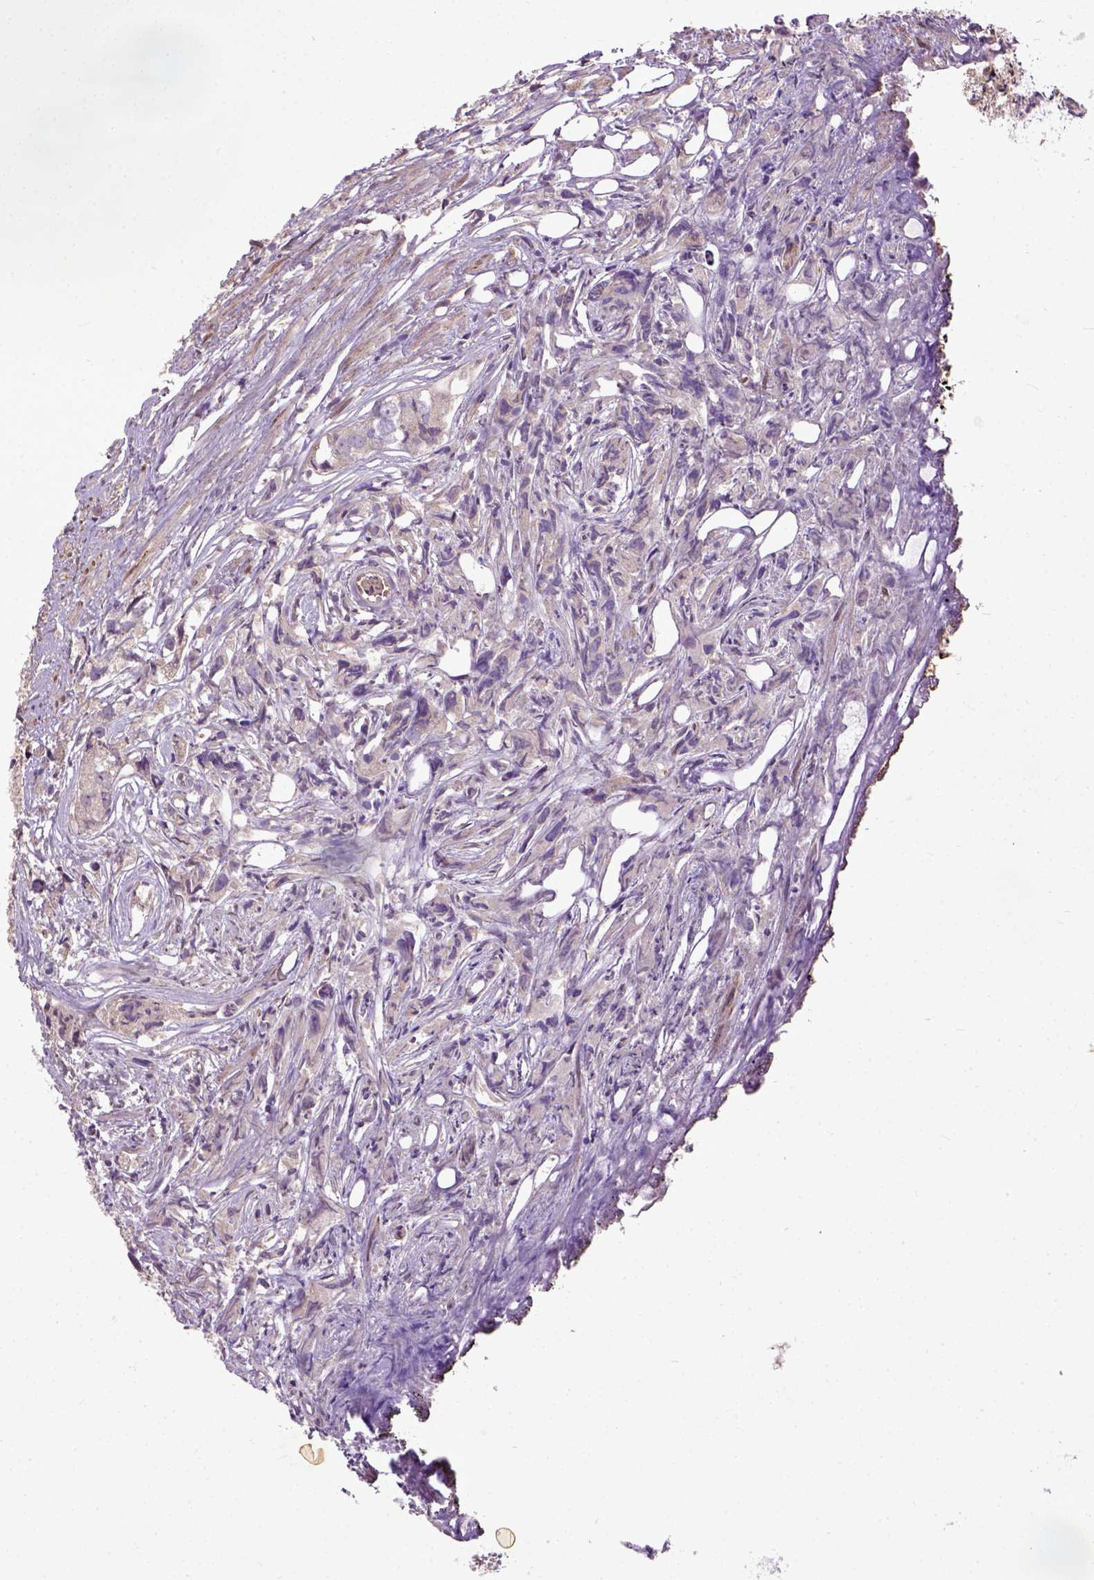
{"staining": {"intensity": "negative", "quantity": "none", "location": "none"}, "tissue": "prostate cancer", "cell_type": "Tumor cells", "image_type": "cancer", "snomed": [{"axis": "morphology", "description": "Adenocarcinoma, High grade"}, {"axis": "topography", "description": "Prostate"}], "caption": "An image of prostate cancer stained for a protein demonstrates no brown staining in tumor cells.", "gene": "UBA3", "patient": {"sex": "male", "age": 68}}